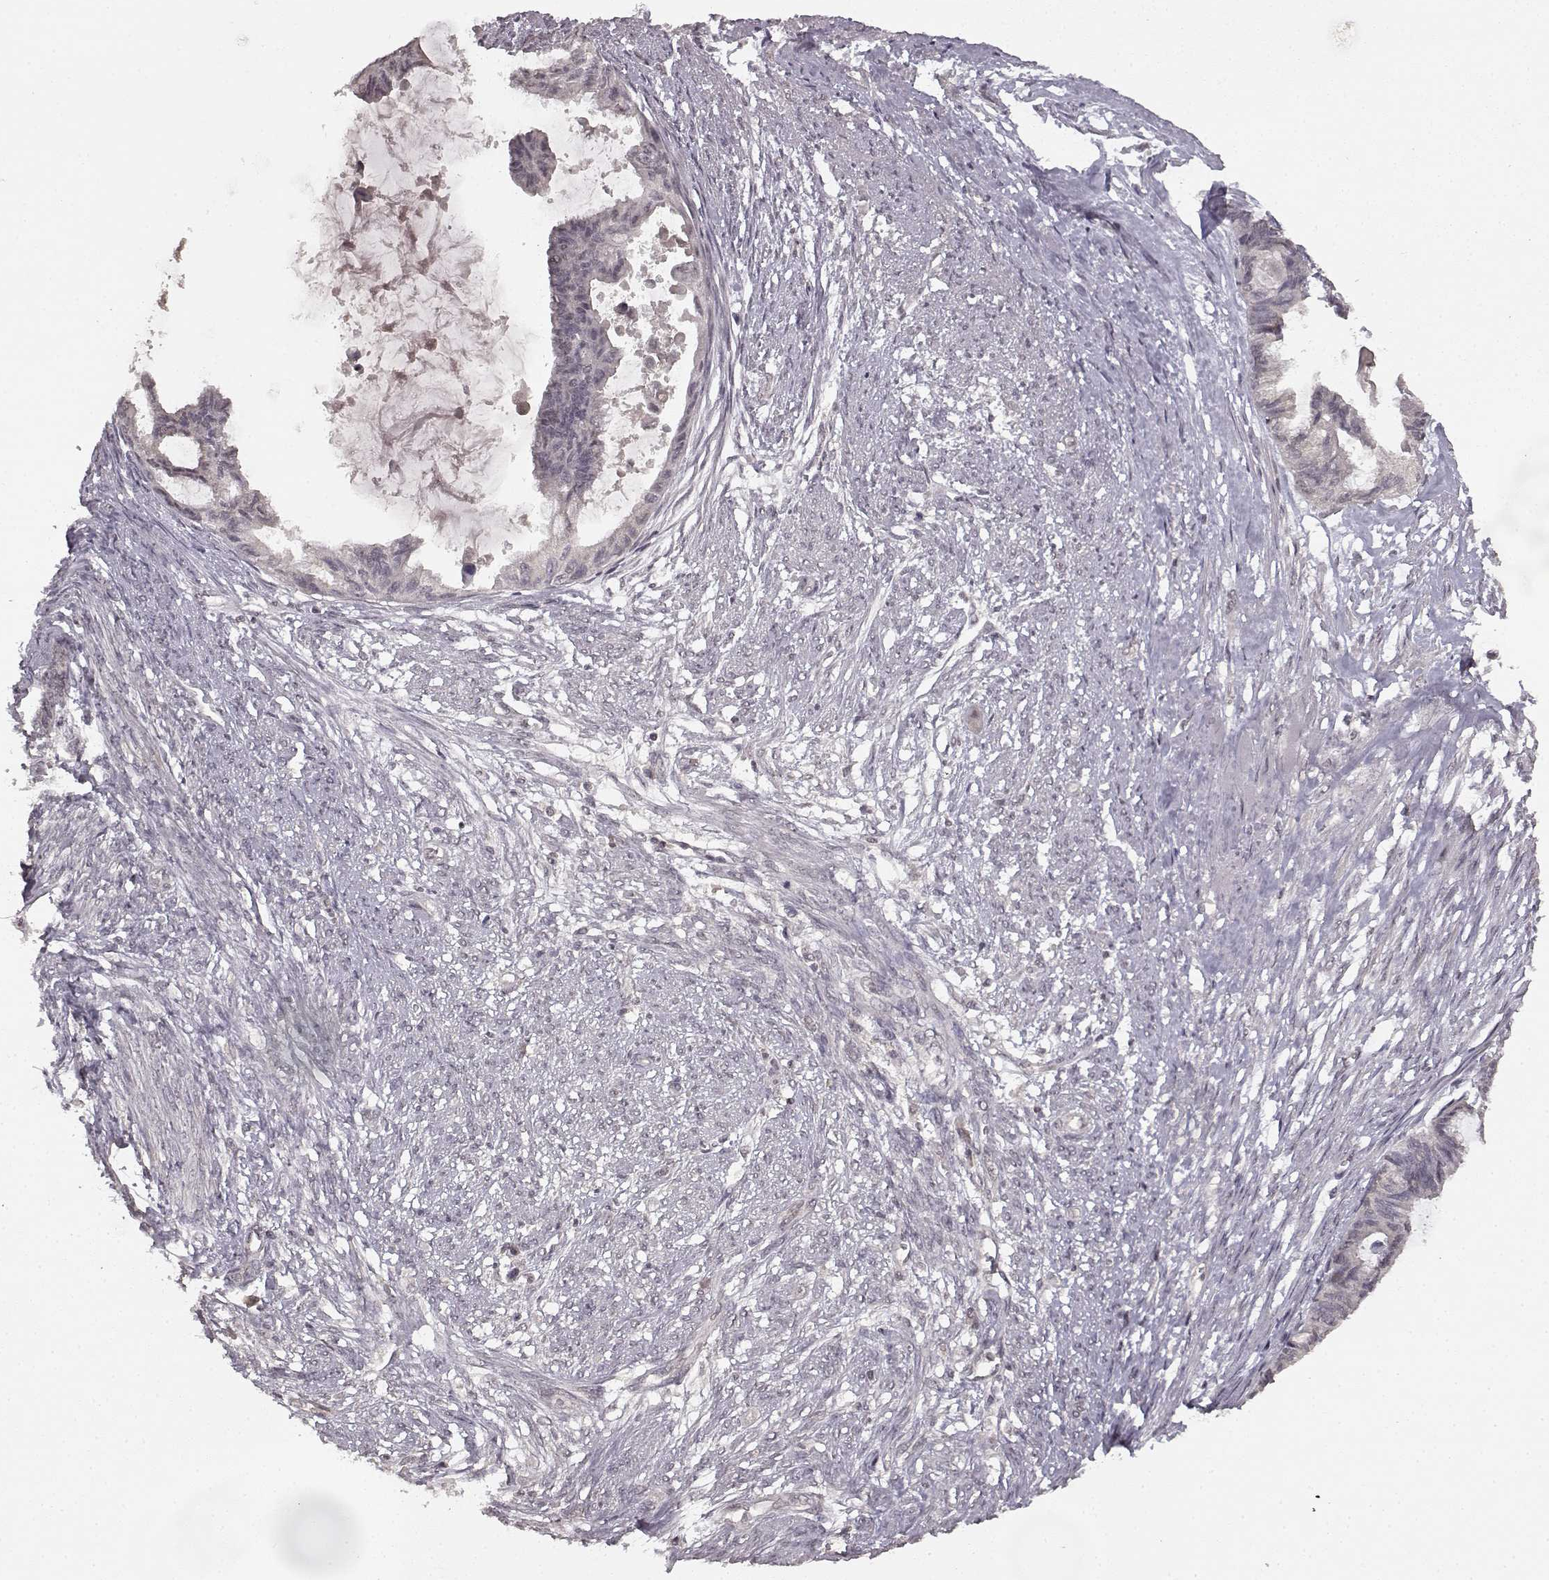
{"staining": {"intensity": "negative", "quantity": "none", "location": "none"}, "tissue": "endometrial cancer", "cell_type": "Tumor cells", "image_type": "cancer", "snomed": [{"axis": "morphology", "description": "Adenocarcinoma, NOS"}, {"axis": "topography", "description": "Endometrium"}], "caption": "A micrograph of human endometrial cancer is negative for staining in tumor cells.", "gene": "NTRK2", "patient": {"sex": "female", "age": 86}}